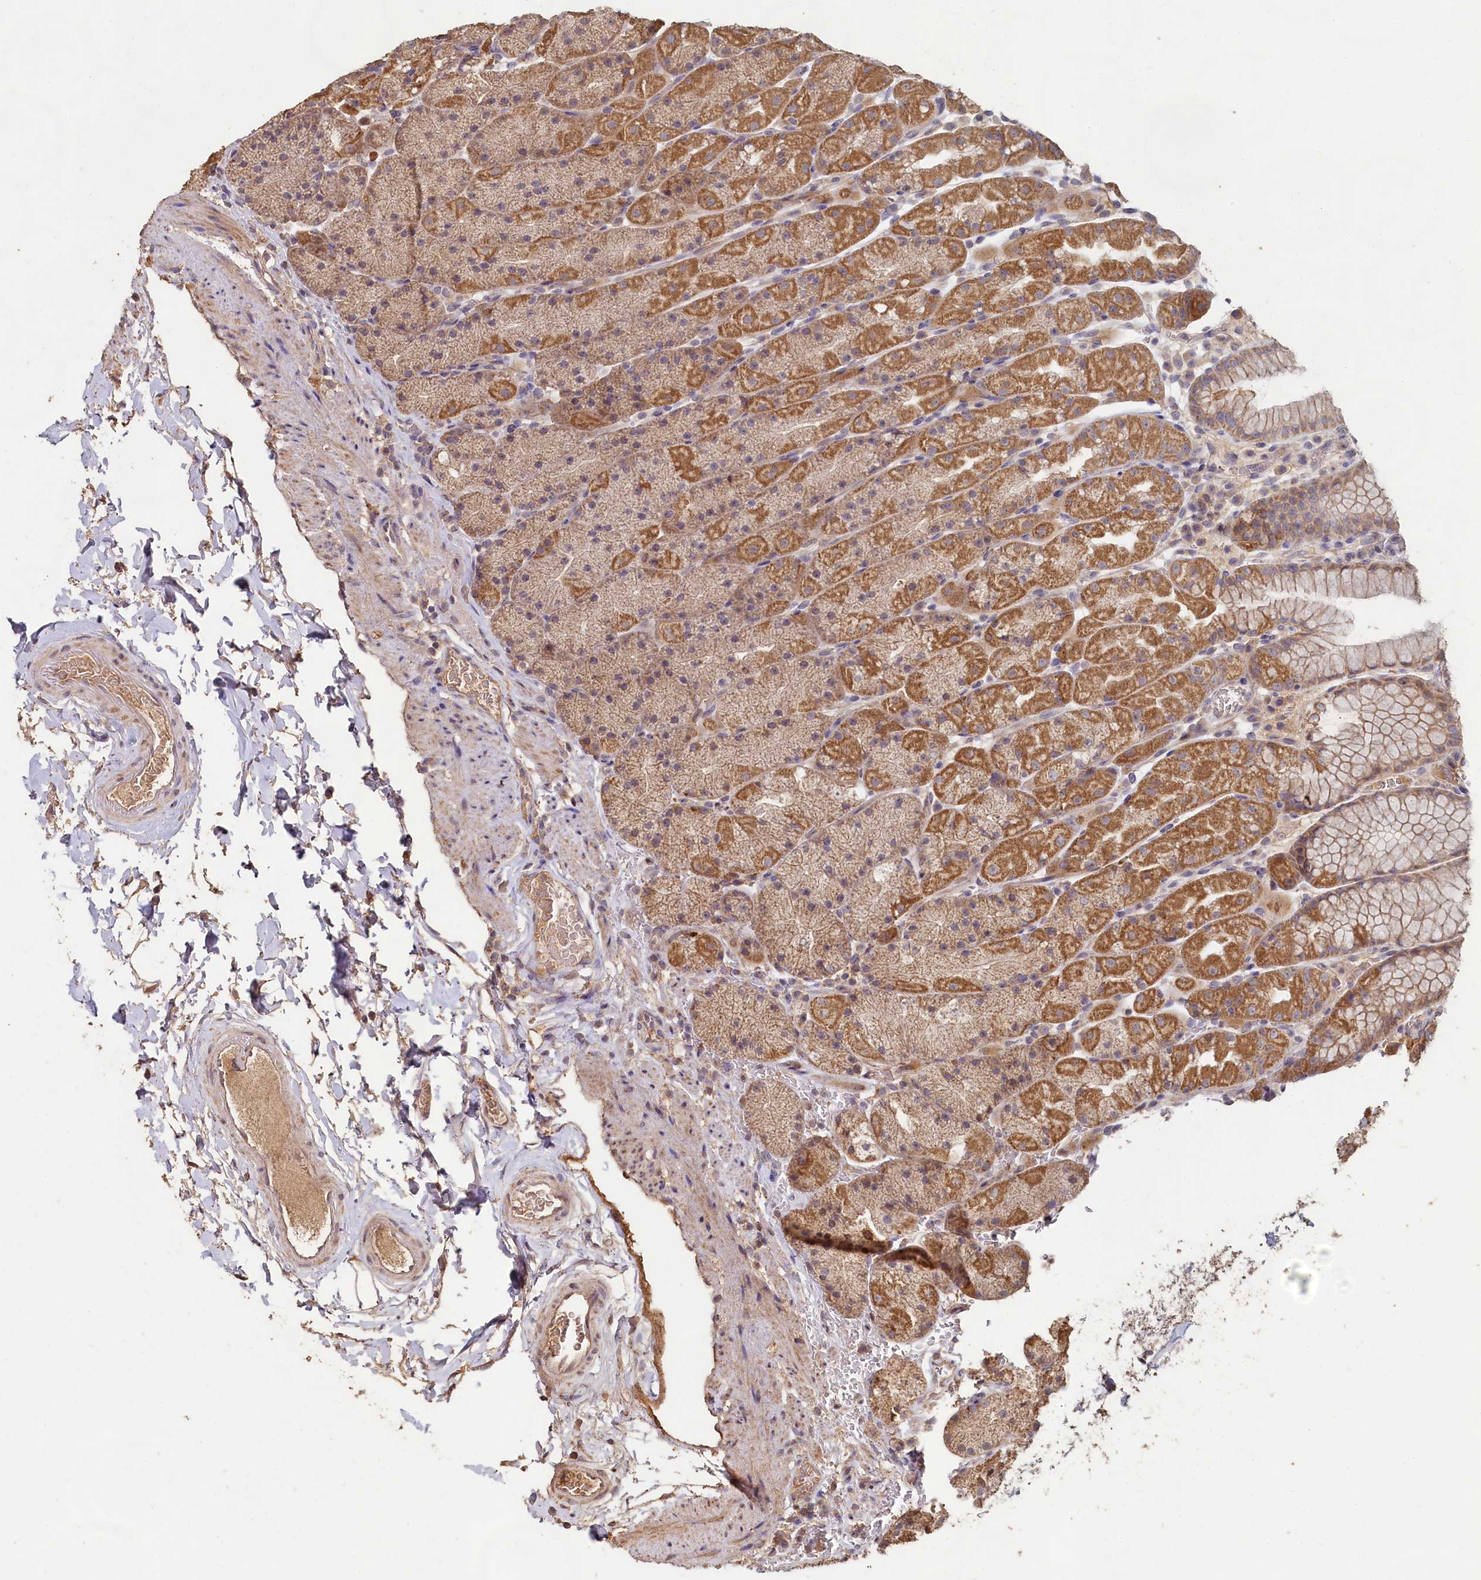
{"staining": {"intensity": "moderate", "quantity": ">75%", "location": "cytoplasmic/membranous"}, "tissue": "stomach", "cell_type": "Glandular cells", "image_type": "normal", "snomed": [{"axis": "morphology", "description": "Normal tissue, NOS"}, {"axis": "topography", "description": "Stomach, upper"}, {"axis": "topography", "description": "Stomach, lower"}], "caption": "IHC staining of benign stomach, which reveals medium levels of moderate cytoplasmic/membranous positivity in about >75% of glandular cells indicating moderate cytoplasmic/membranous protein expression. The staining was performed using DAB (brown) for protein detection and nuclei were counterstained in hematoxylin (blue).", "gene": "FUNDC1", "patient": {"sex": "male", "age": 67}}